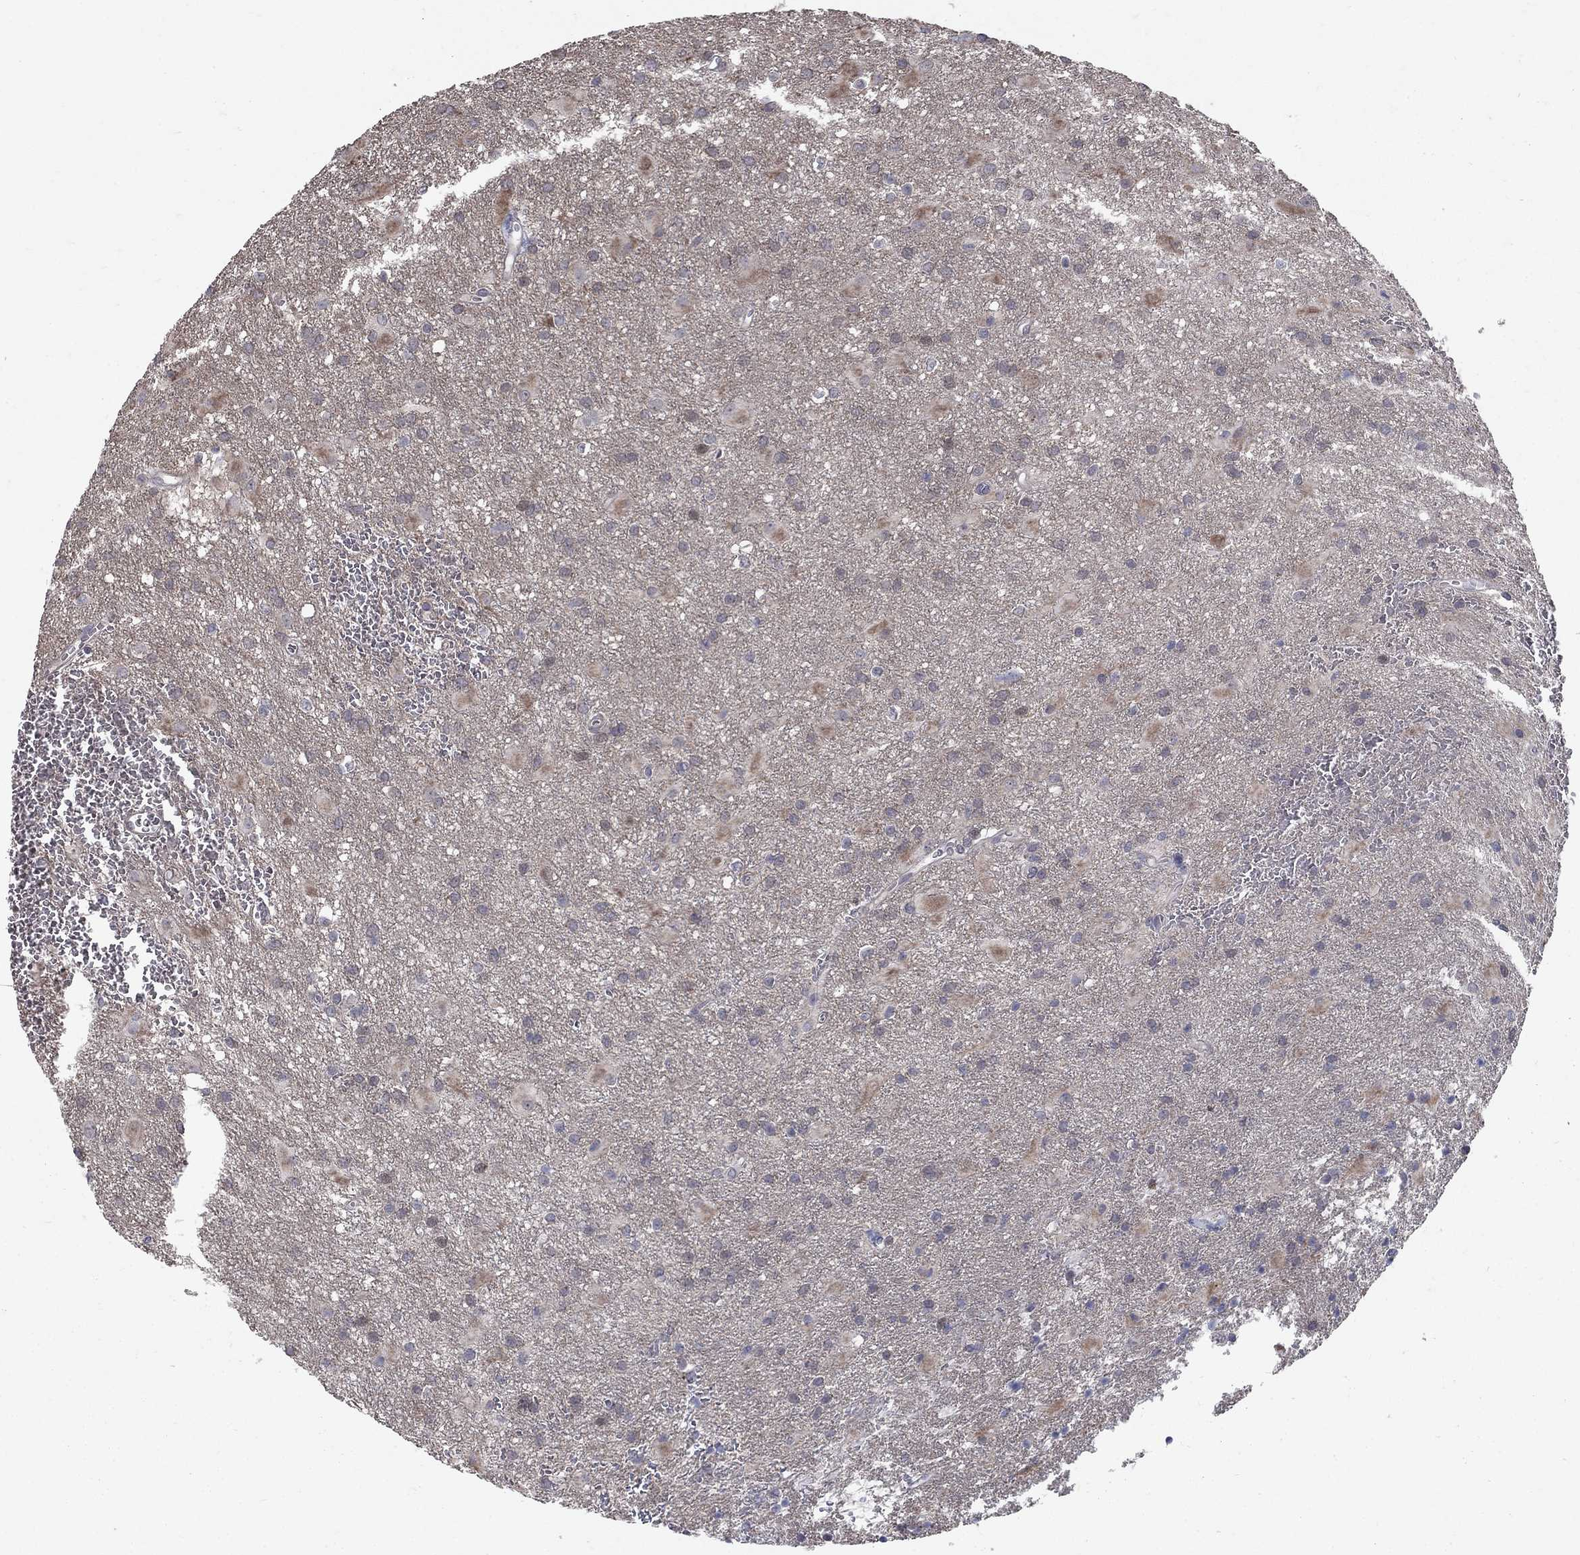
{"staining": {"intensity": "negative", "quantity": "none", "location": "none"}, "tissue": "glioma", "cell_type": "Tumor cells", "image_type": "cancer", "snomed": [{"axis": "morphology", "description": "Glioma, malignant, Low grade"}, {"axis": "topography", "description": "Brain"}], "caption": "Tumor cells show no significant positivity in malignant glioma (low-grade).", "gene": "FAM3B", "patient": {"sex": "male", "age": 58}}